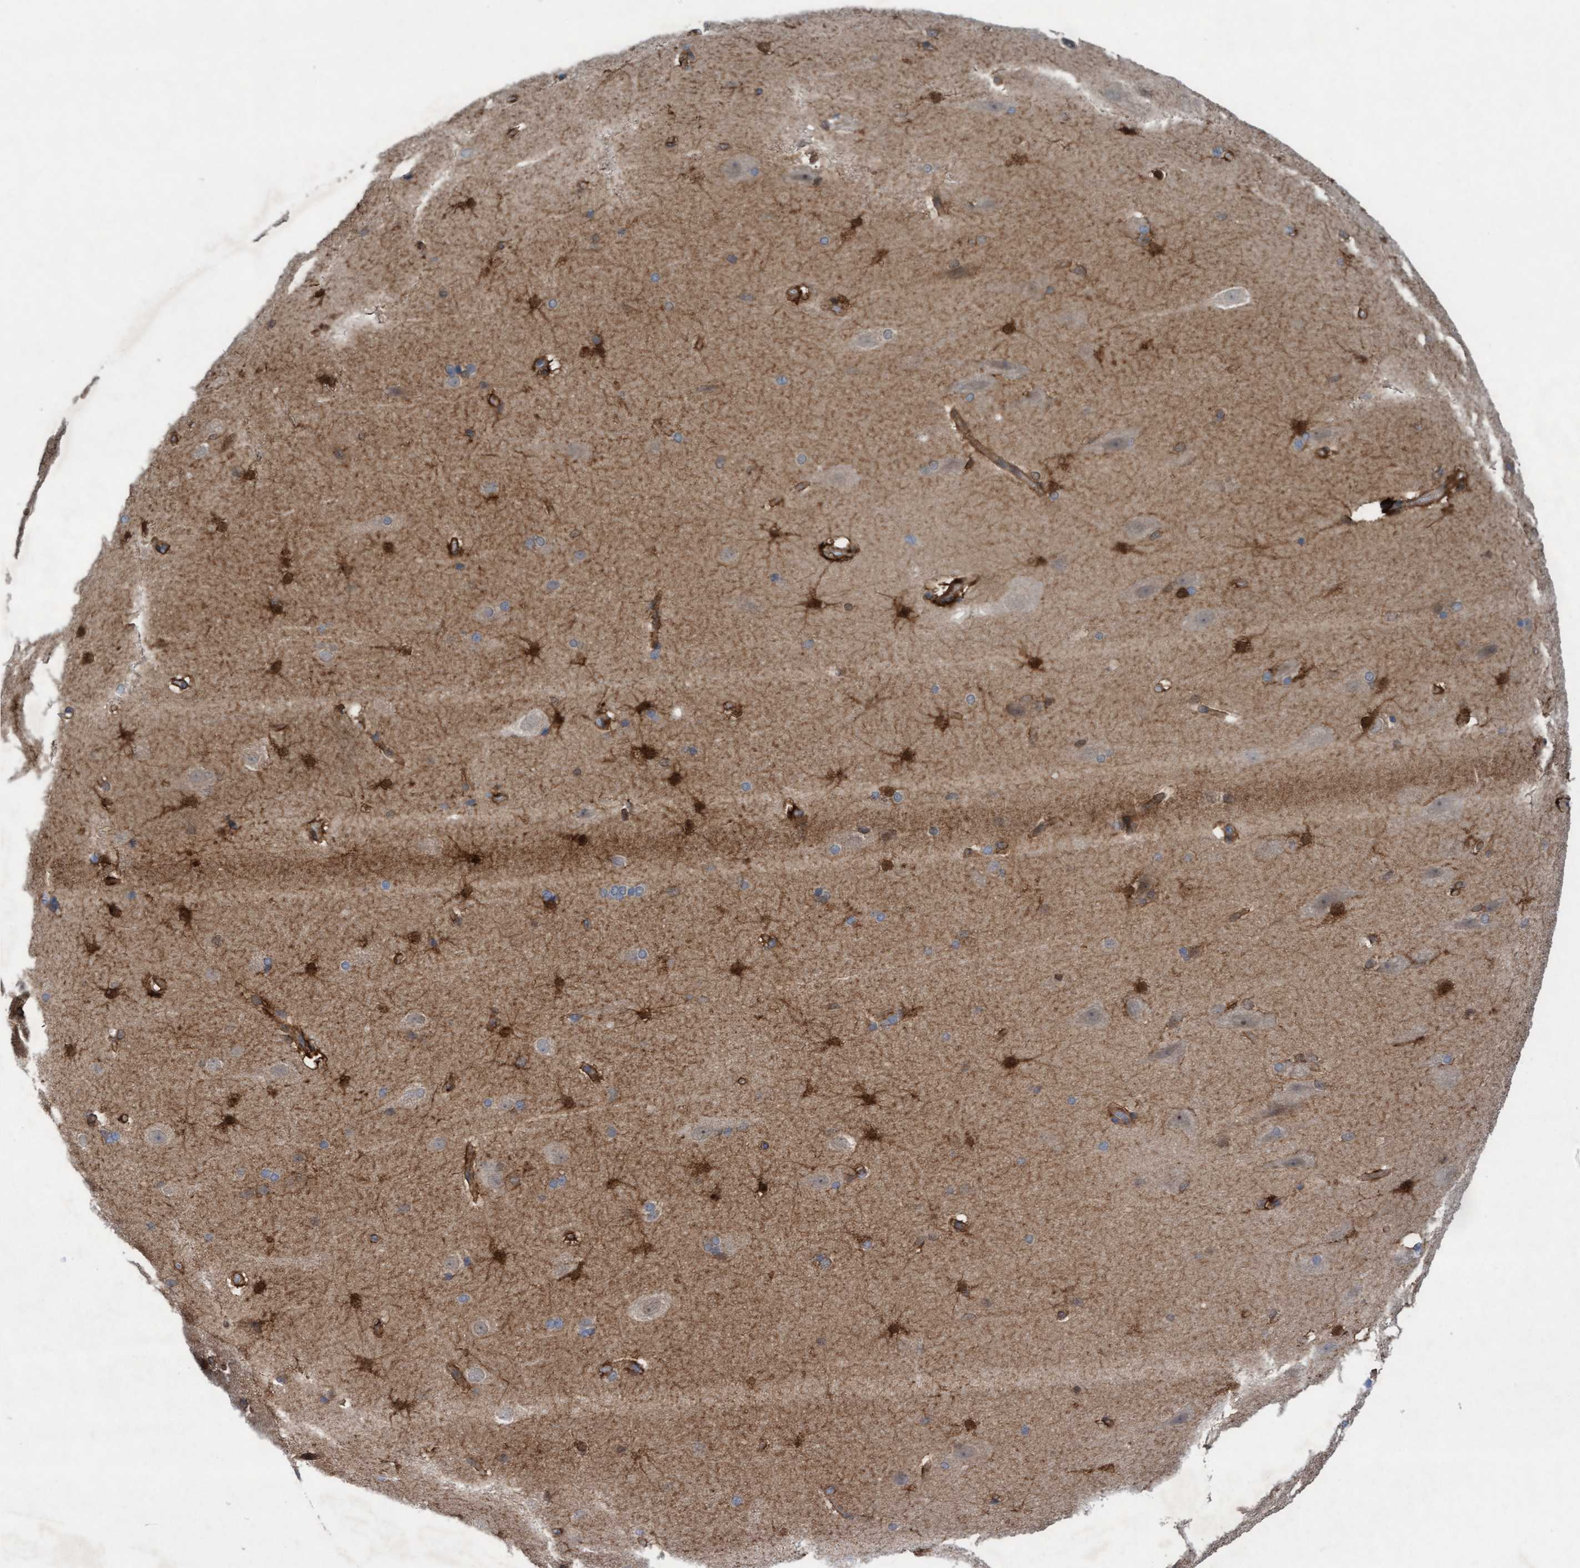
{"staining": {"intensity": "moderate", "quantity": ">75%", "location": "cytoplasmic/membranous"}, "tissue": "cerebral cortex", "cell_type": "Endothelial cells", "image_type": "normal", "snomed": [{"axis": "morphology", "description": "Normal tissue, NOS"}, {"axis": "topography", "description": "Cerebral cortex"}, {"axis": "topography", "description": "Hippocampus"}], "caption": "DAB immunohistochemical staining of unremarkable human cerebral cortex shows moderate cytoplasmic/membranous protein expression in about >75% of endothelial cells.", "gene": "PLCD1", "patient": {"sex": "female", "age": 19}}